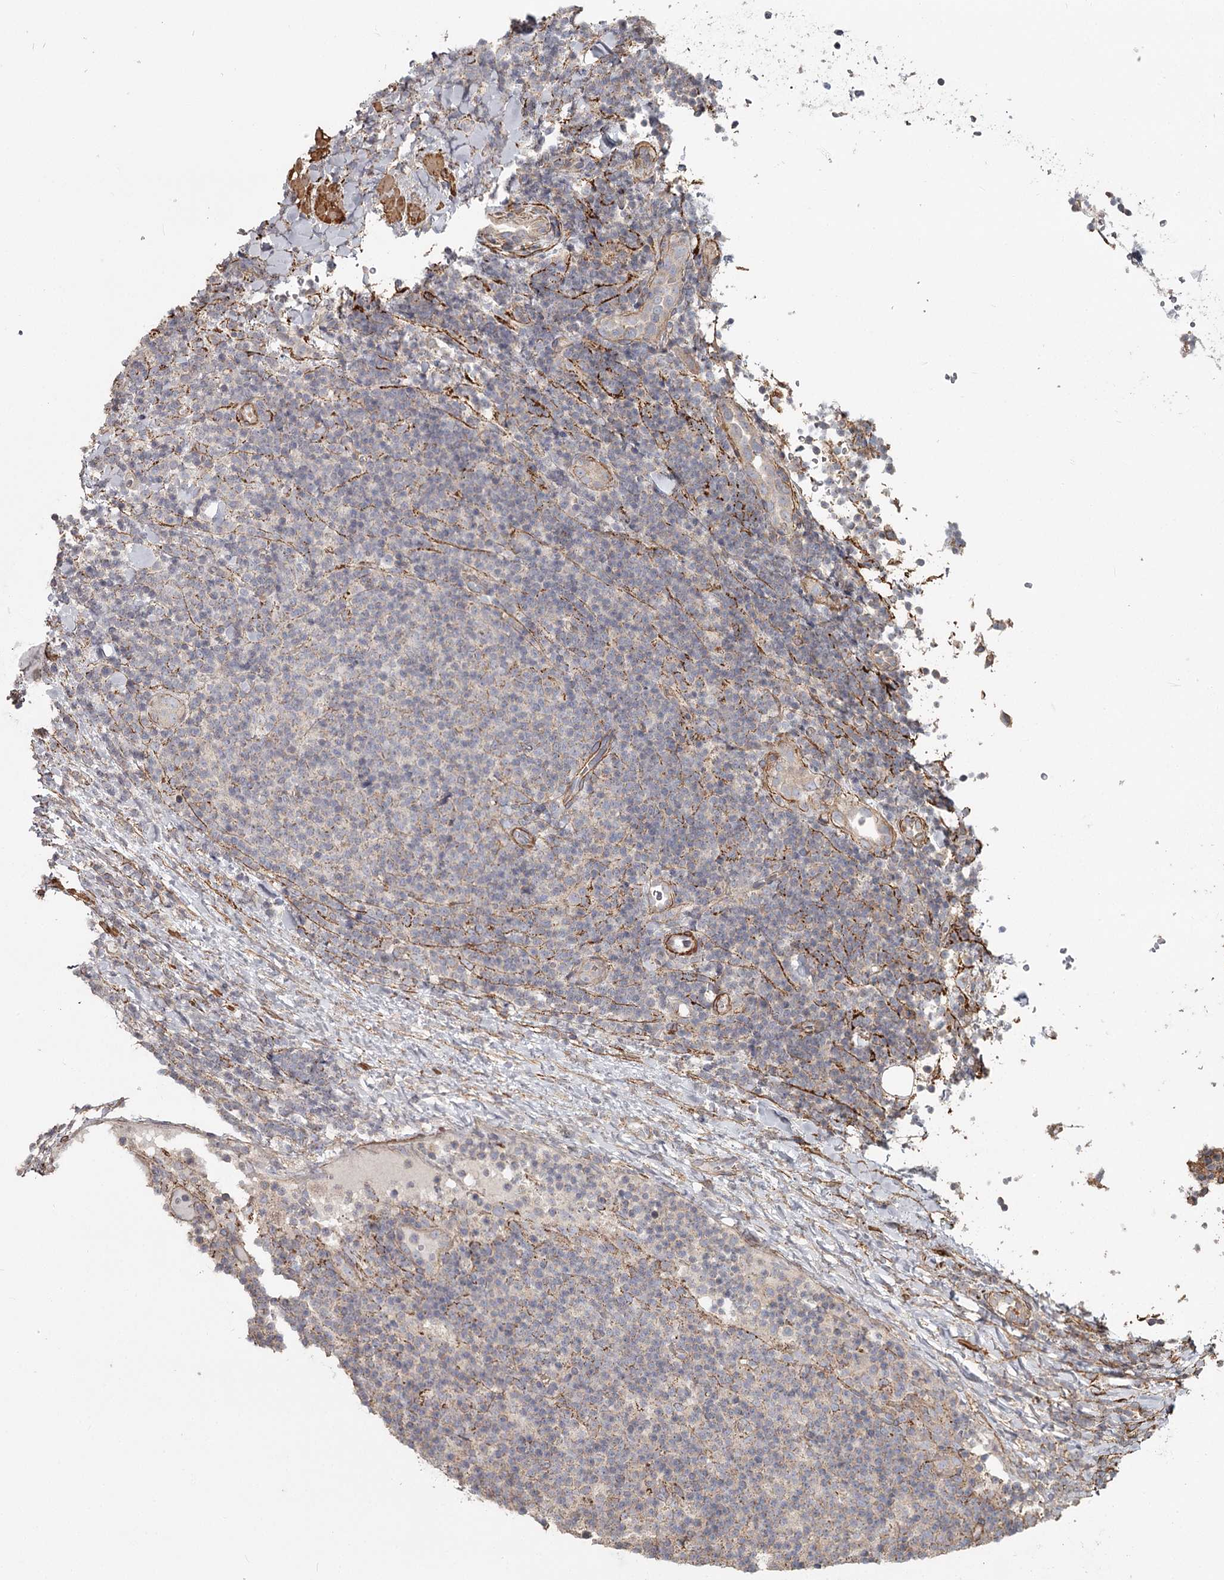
{"staining": {"intensity": "negative", "quantity": "none", "location": "none"}, "tissue": "lymphoma", "cell_type": "Tumor cells", "image_type": "cancer", "snomed": [{"axis": "morphology", "description": "Malignant lymphoma, non-Hodgkin's type, Low grade"}, {"axis": "topography", "description": "Lymph node"}], "caption": "Protein analysis of malignant lymphoma, non-Hodgkin's type (low-grade) displays no significant expression in tumor cells.", "gene": "DHRS9", "patient": {"sex": "male", "age": 66}}